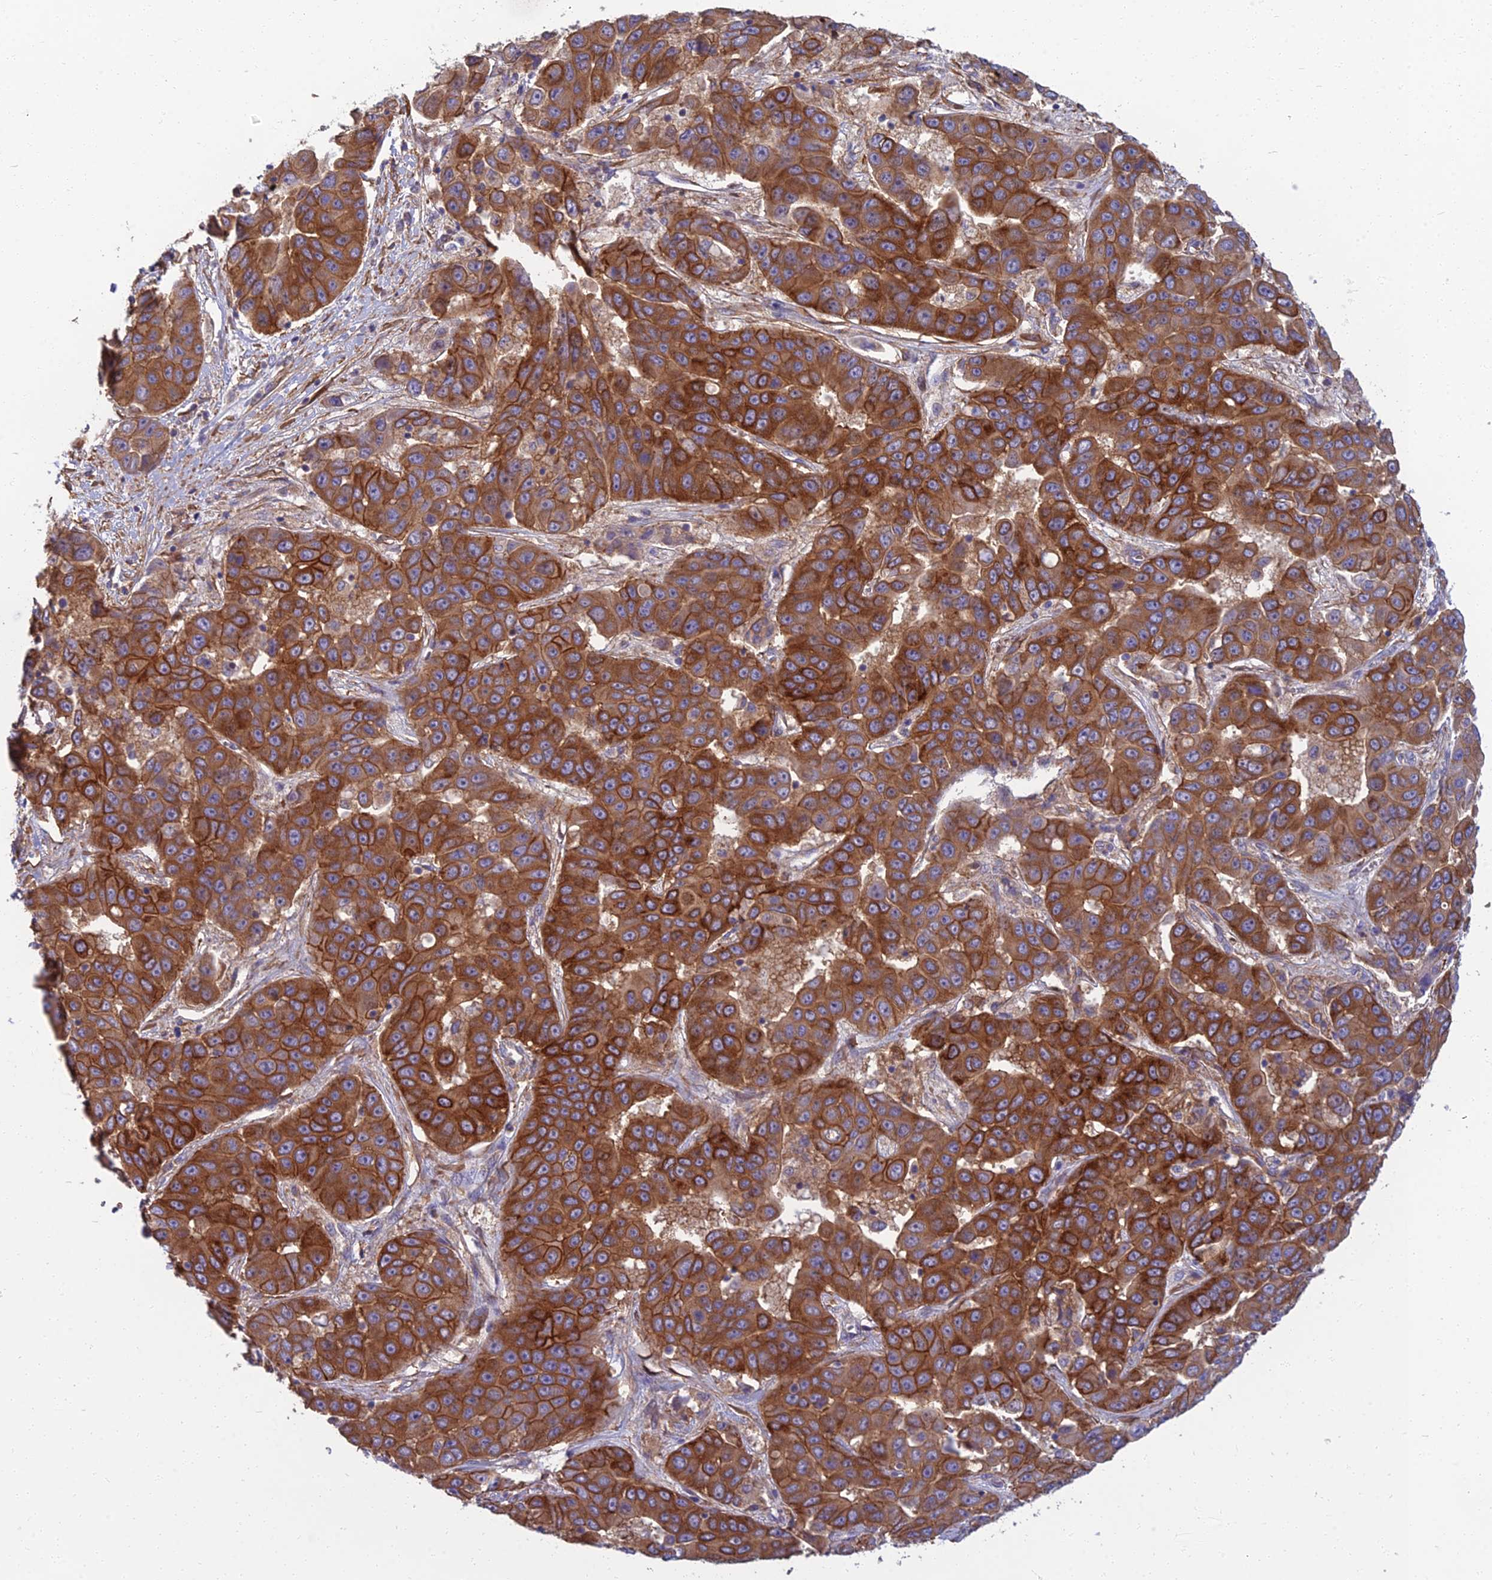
{"staining": {"intensity": "strong", "quantity": ">75%", "location": "cytoplasmic/membranous"}, "tissue": "liver cancer", "cell_type": "Tumor cells", "image_type": "cancer", "snomed": [{"axis": "morphology", "description": "Cholangiocarcinoma"}, {"axis": "topography", "description": "Liver"}], "caption": "An image of human liver cholangiocarcinoma stained for a protein demonstrates strong cytoplasmic/membranous brown staining in tumor cells.", "gene": "WDR24", "patient": {"sex": "female", "age": 52}}